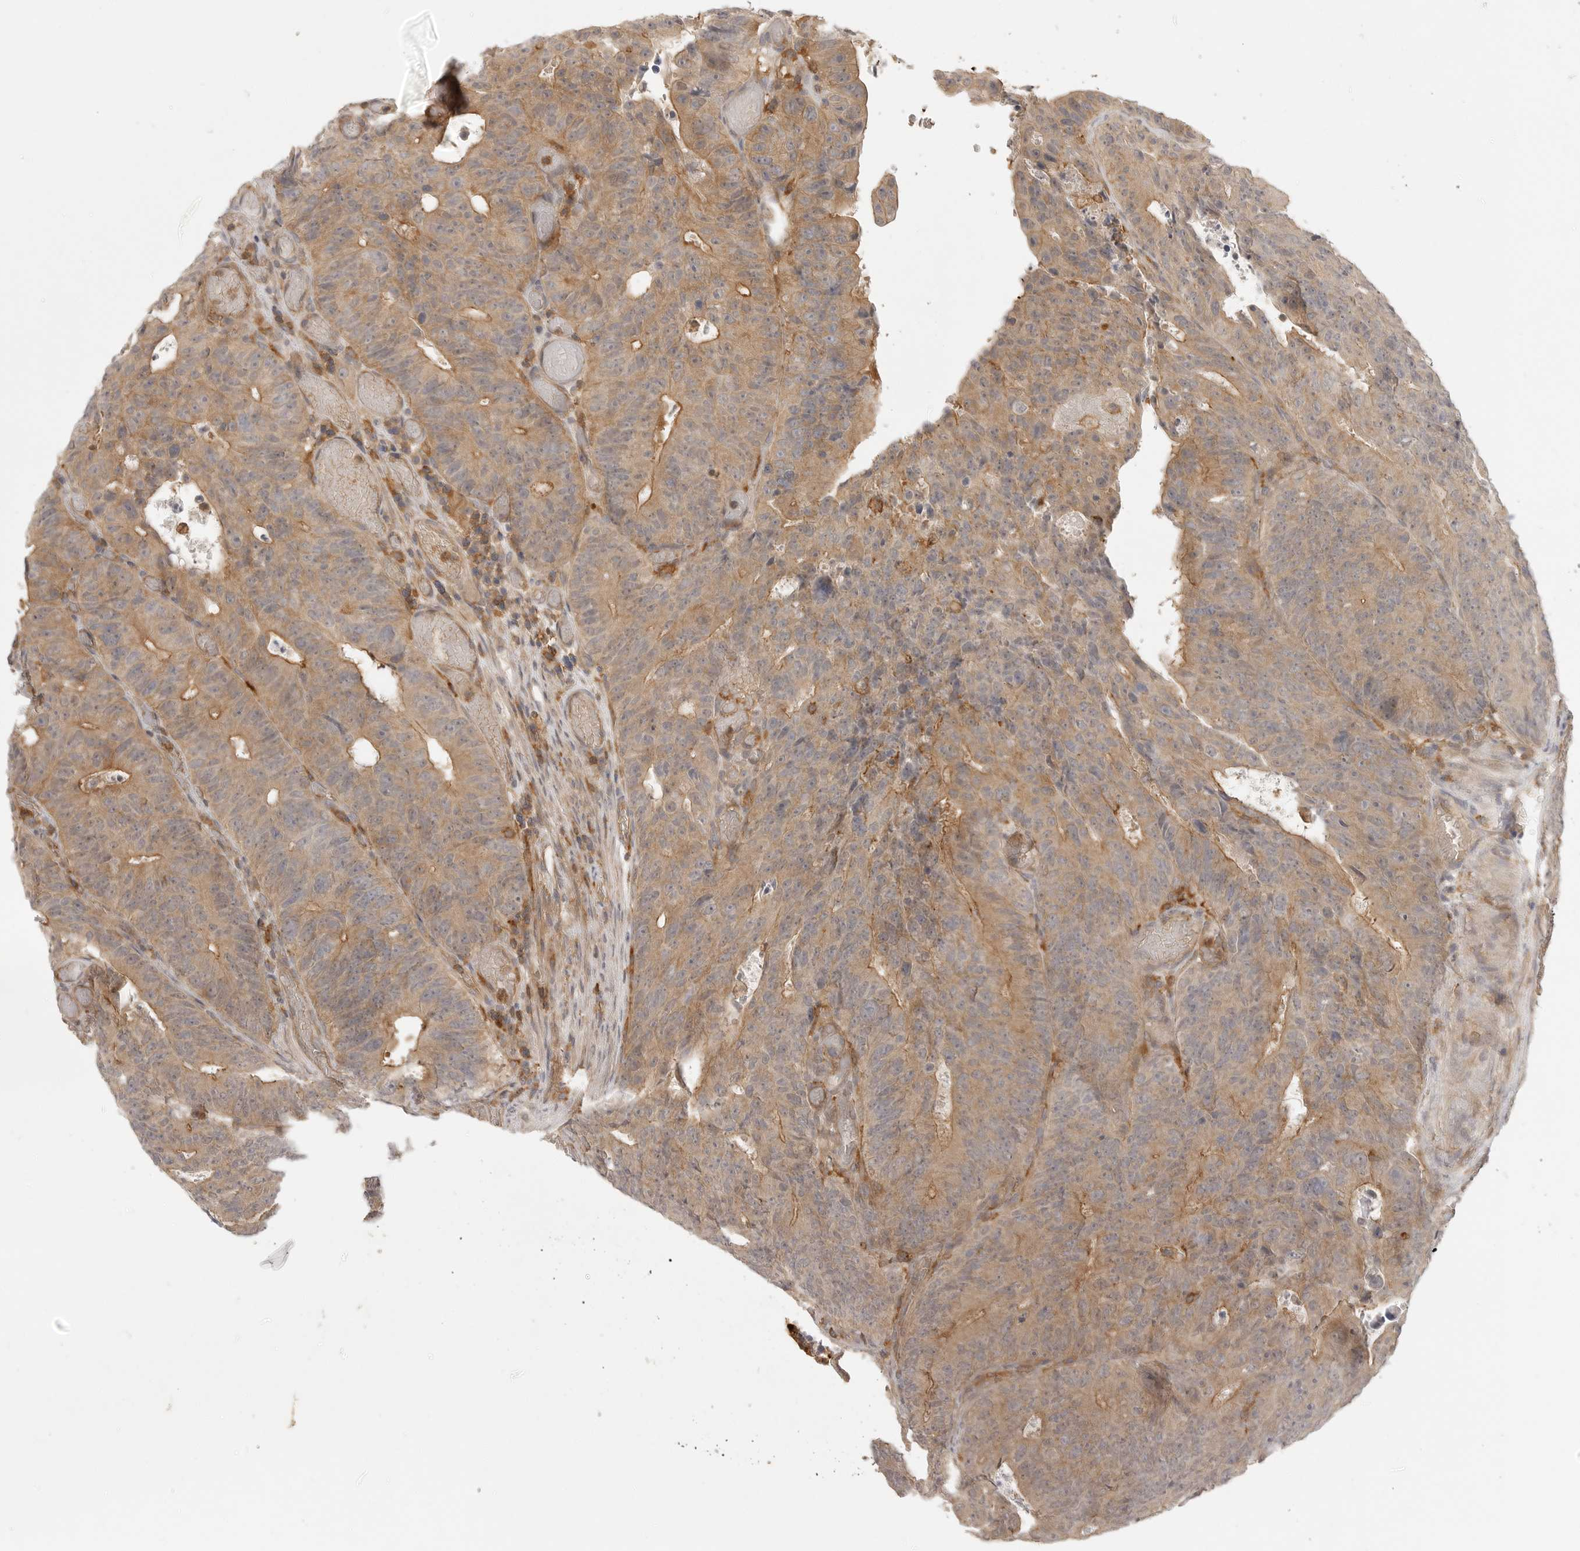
{"staining": {"intensity": "moderate", "quantity": "25%-75%", "location": "cytoplasmic/membranous"}, "tissue": "colorectal cancer", "cell_type": "Tumor cells", "image_type": "cancer", "snomed": [{"axis": "morphology", "description": "Adenocarcinoma, NOS"}, {"axis": "topography", "description": "Colon"}], "caption": "Immunohistochemistry (IHC) of colorectal cancer (adenocarcinoma) demonstrates medium levels of moderate cytoplasmic/membranous positivity in approximately 25%-75% of tumor cells. (DAB (3,3'-diaminobenzidine) IHC, brown staining for protein, blue staining for nuclei).", "gene": "DBNL", "patient": {"sex": "male", "age": 87}}